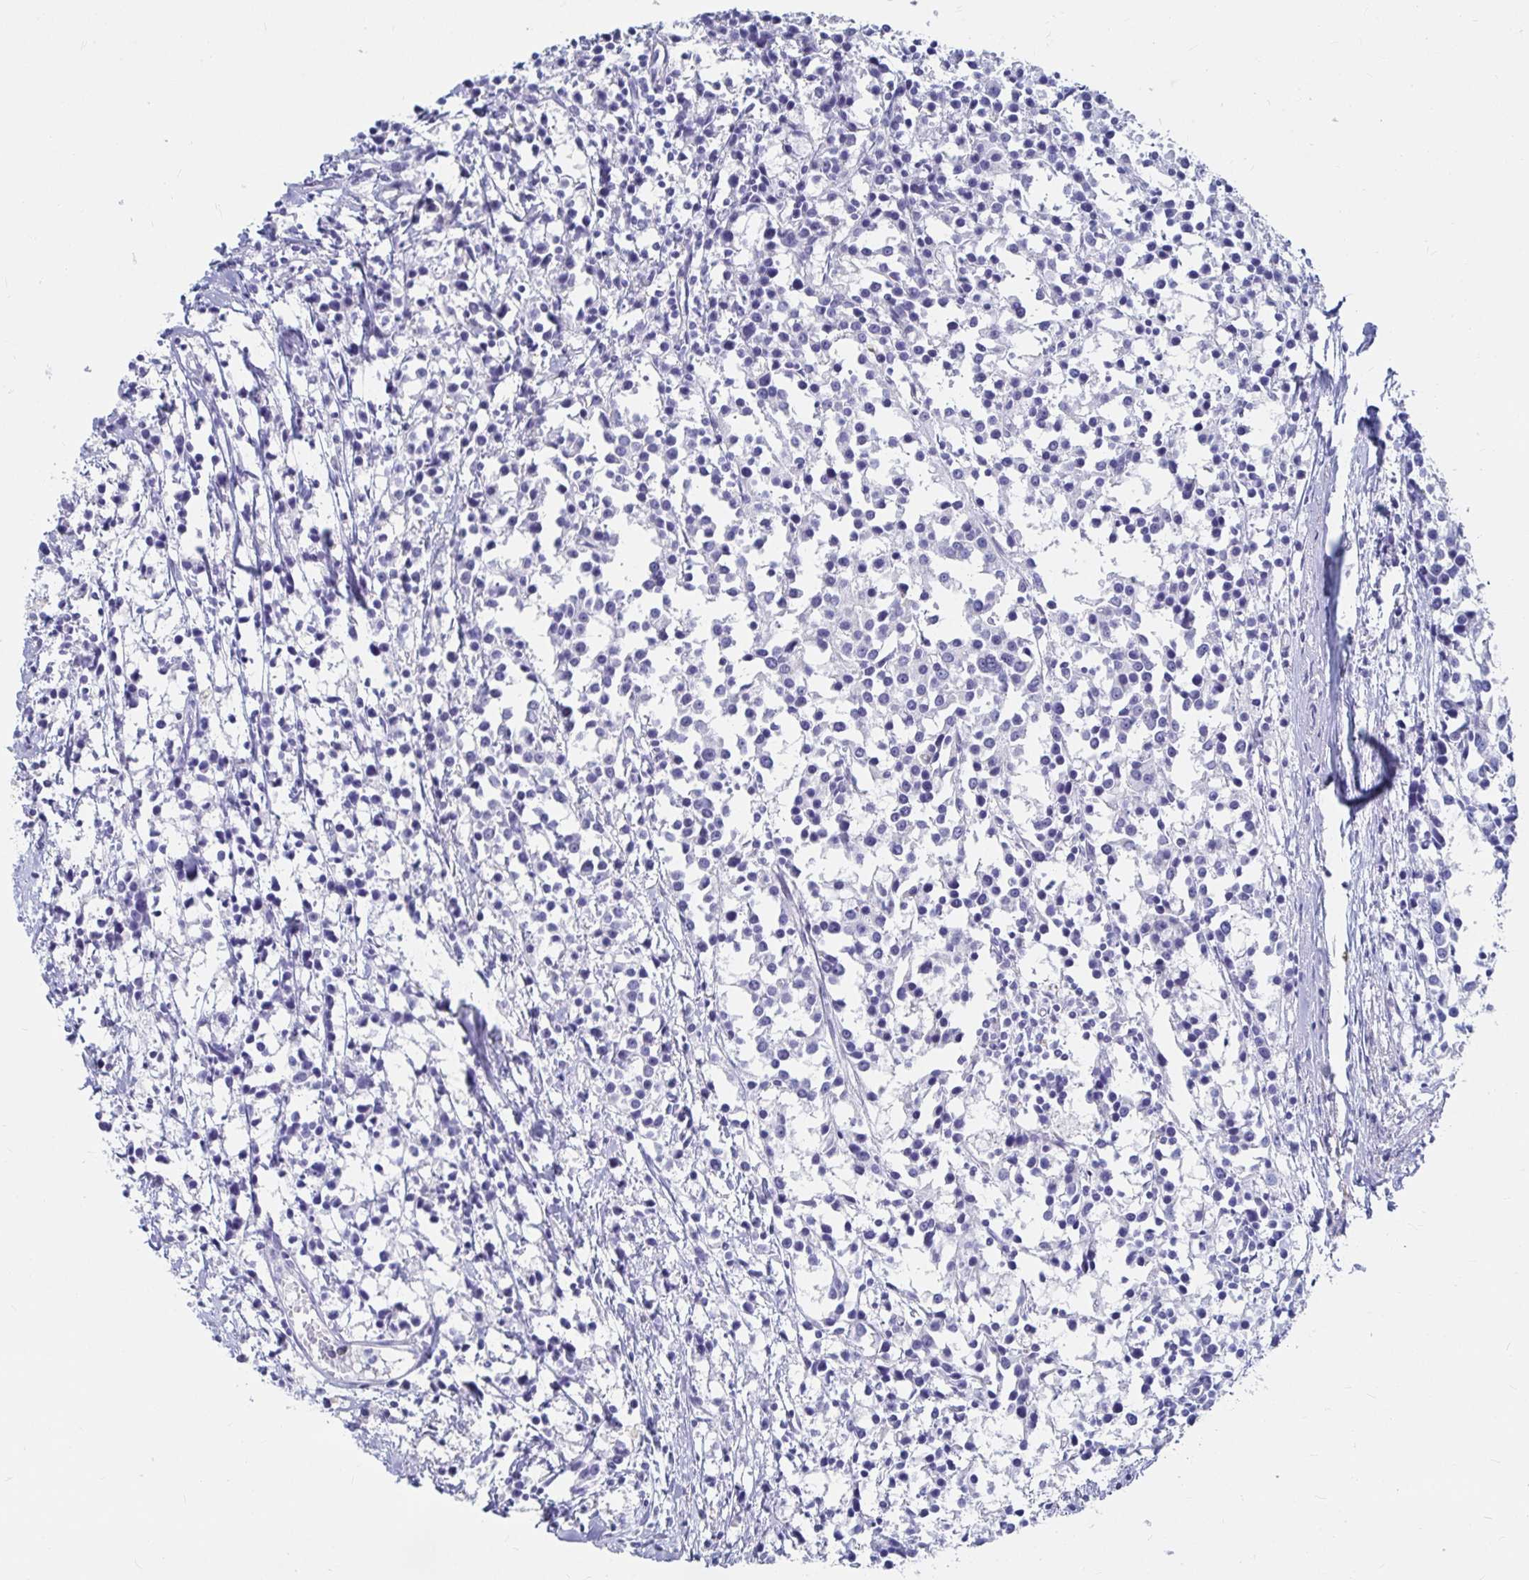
{"staining": {"intensity": "negative", "quantity": "none", "location": "none"}, "tissue": "breast cancer", "cell_type": "Tumor cells", "image_type": "cancer", "snomed": [{"axis": "morphology", "description": "Duct carcinoma"}, {"axis": "topography", "description": "Breast"}], "caption": "High magnification brightfield microscopy of breast cancer stained with DAB (brown) and counterstained with hematoxylin (blue): tumor cells show no significant staining. (Brightfield microscopy of DAB (3,3'-diaminobenzidine) immunohistochemistry (IHC) at high magnification).", "gene": "CA9", "patient": {"sex": "female", "age": 80}}